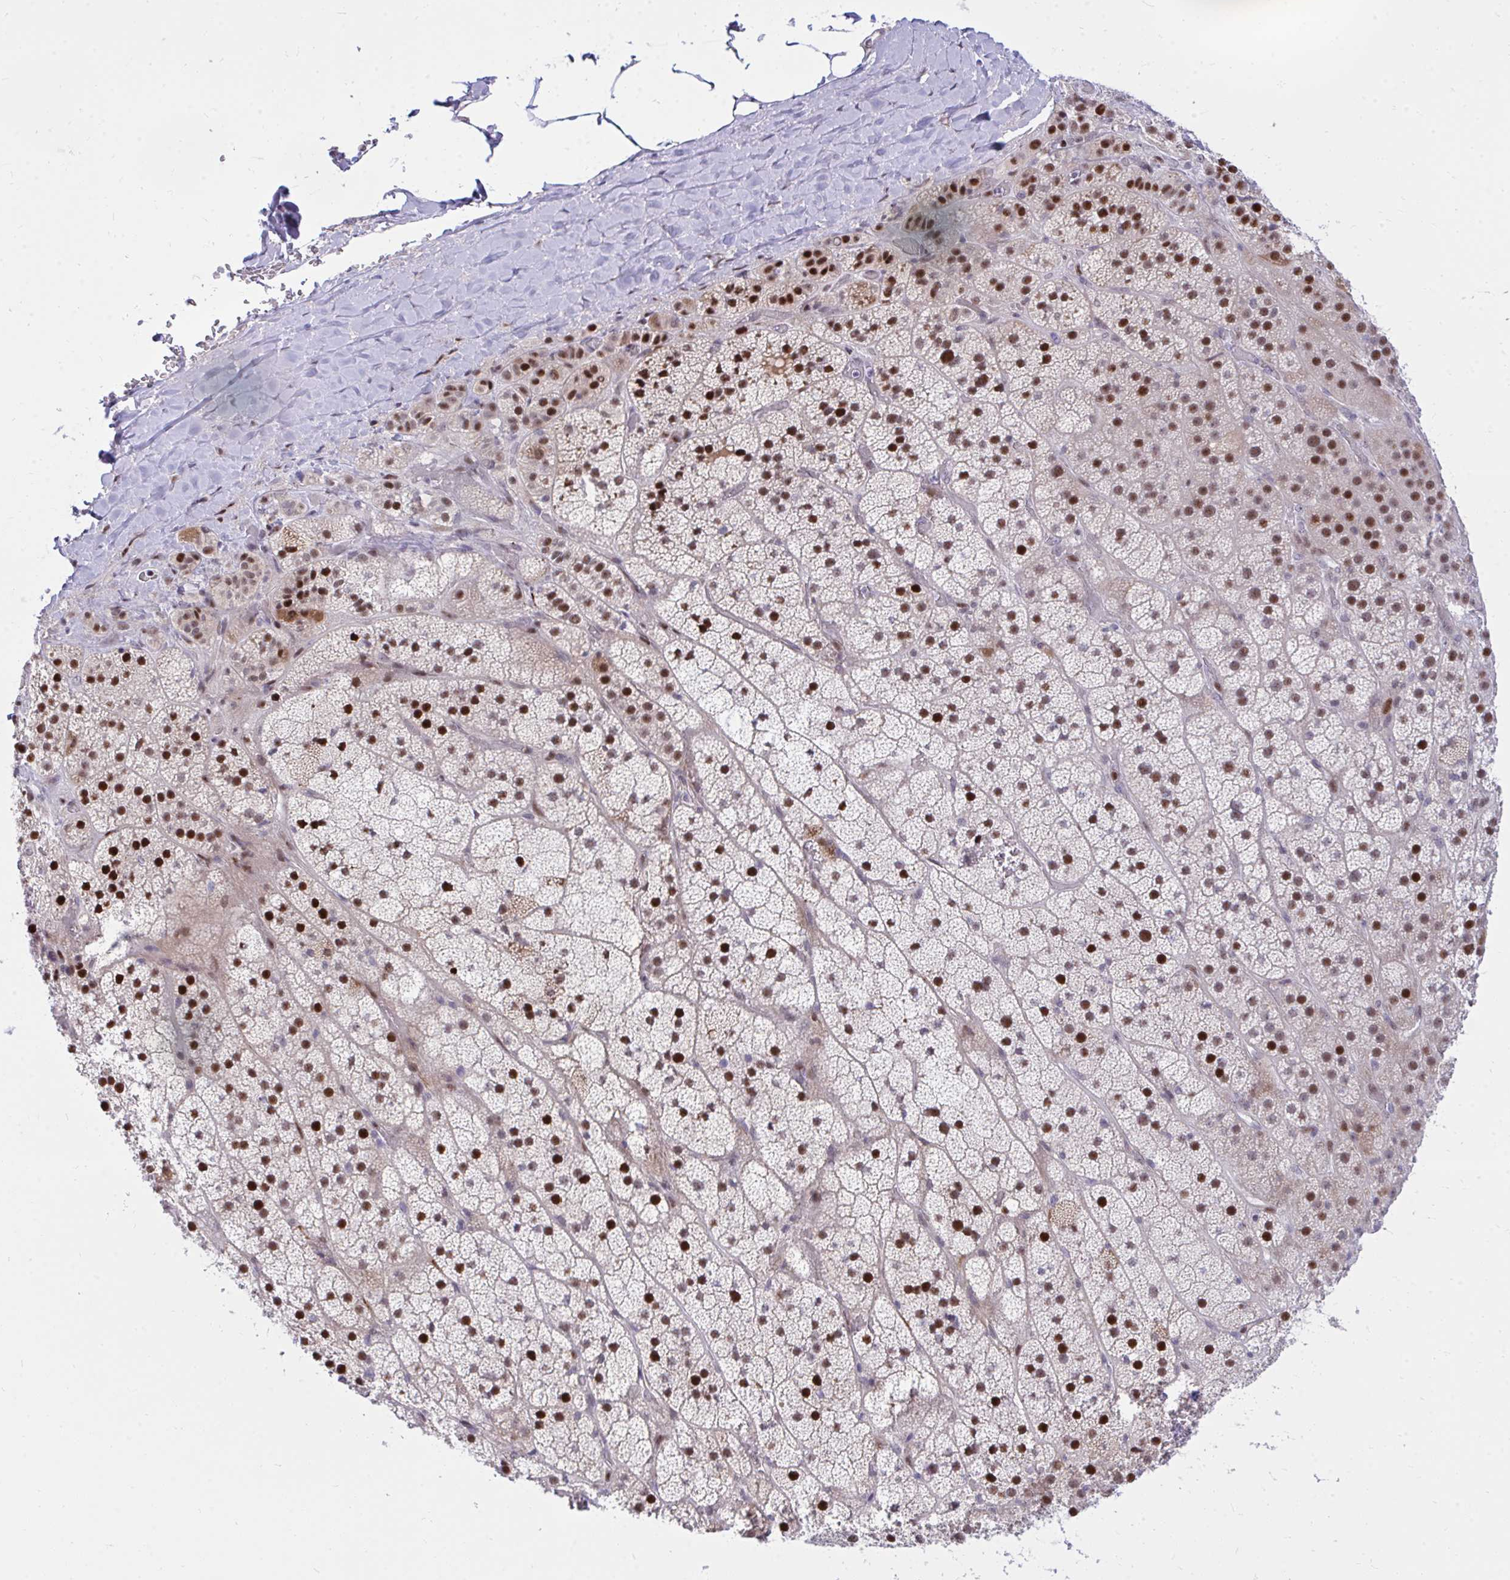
{"staining": {"intensity": "strong", "quantity": ">75%", "location": "cytoplasmic/membranous,nuclear"}, "tissue": "adrenal gland", "cell_type": "Glandular cells", "image_type": "normal", "snomed": [{"axis": "morphology", "description": "Normal tissue, NOS"}, {"axis": "topography", "description": "Adrenal gland"}], "caption": "Immunohistochemical staining of unremarkable adrenal gland demonstrates strong cytoplasmic/membranous,nuclear protein expression in approximately >75% of glandular cells.", "gene": "C14orf39", "patient": {"sex": "male", "age": 57}}